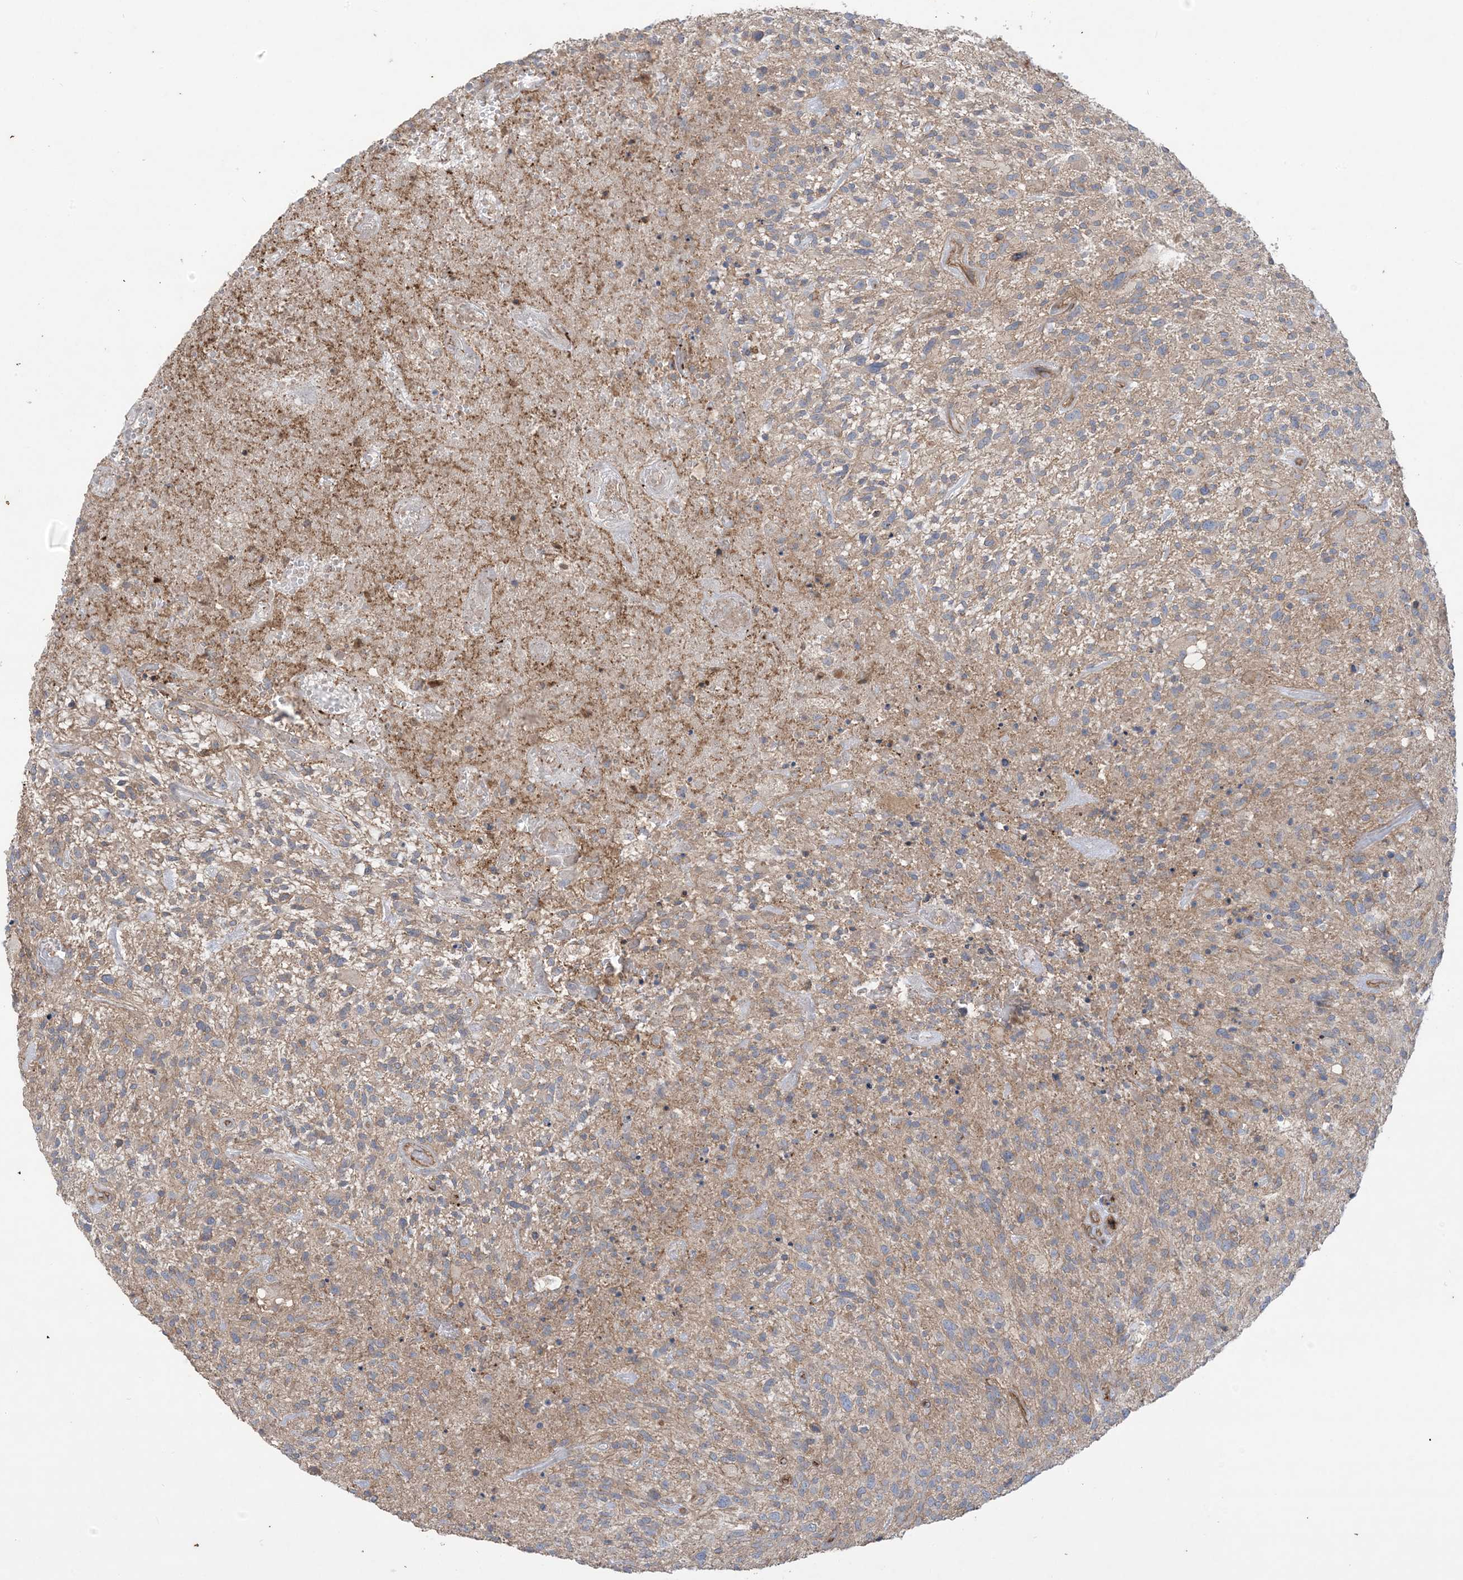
{"staining": {"intensity": "weak", "quantity": "25%-75%", "location": "cytoplasmic/membranous"}, "tissue": "glioma", "cell_type": "Tumor cells", "image_type": "cancer", "snomed": [{"axis": "morphology", "description": "Glioma, malignant, High grade"}, {"axis": "topography", "description": "Brain"}], "caption": "The immunohistochemical stain labels weak cytoplasmic/membranous expression in tumor cells of glioma tissue. The staining was performed using DAB (3,3'-diaminobenzidine), with brown indicating positive protein expression. Nuclei are stained blue with hematoxylin.", "gene": "CCNY", "patient": {"sex": "male", "age": 47}}